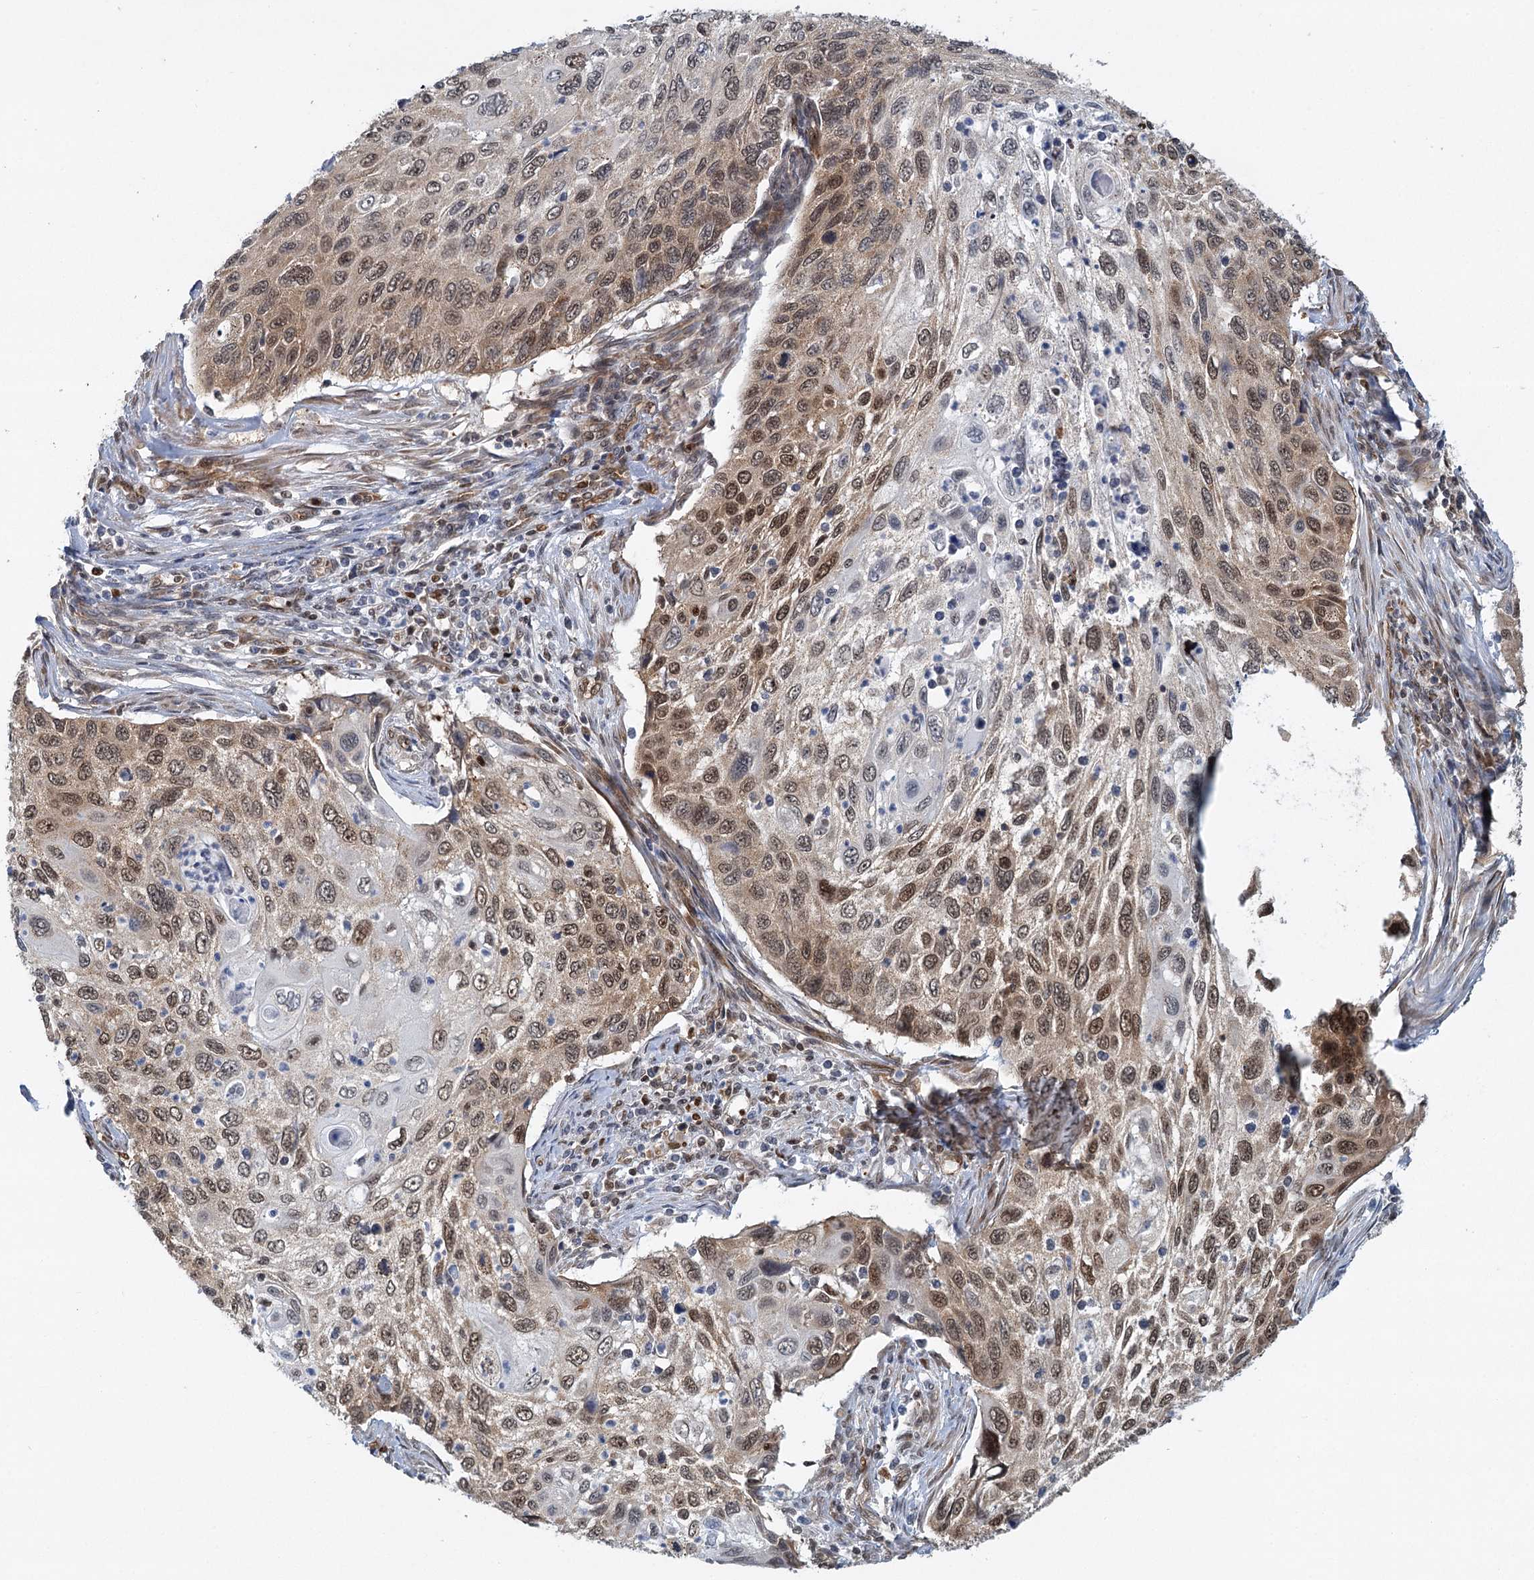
{"staining": {"intensity": "moderate", "quantity": ">75%", "location": "cytoplasmic/membranous,nuclear"}, "tissue": "cervical cancer", "cell_type": "Tumor cells", "image_type": "cancer", "snomed": [{"axis": "morphology", "description": "Squamous cell carcinoma, NOS"}, {"axis": "topography", "description": "Cervix"}], "caption": "This histopathology image reveals cervical squamous cell carcinoma stained with immunohistochemistry (IHC) to label a protein in brown. The cytoplasmic/membranous and nuclear of tumor cells show moderate positivity for the protein. Nuclei are counter-stained blue.", "gene": "GPATCH11", "patient": {"sex": "female", "age": 70}}